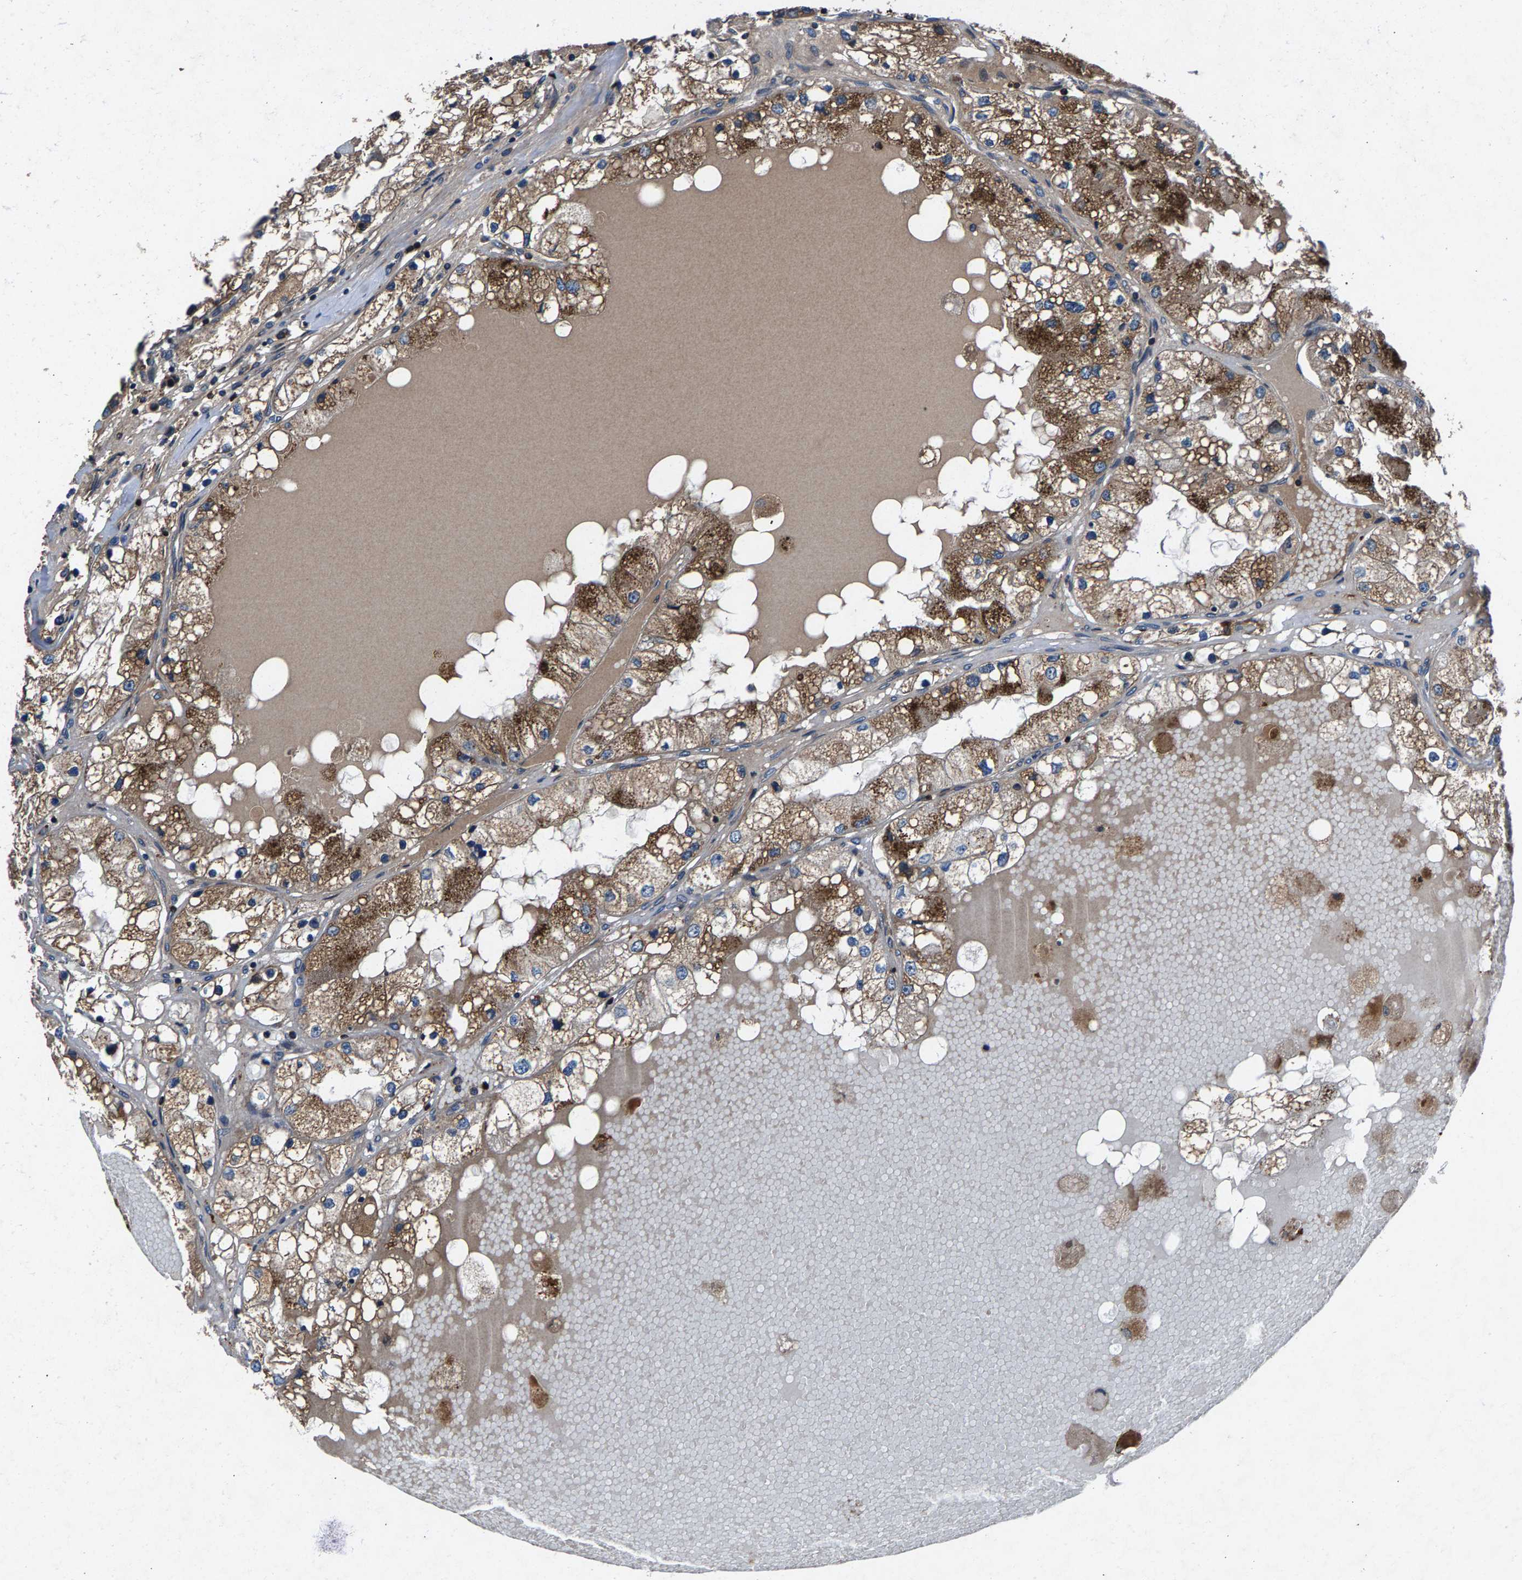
{"staining": {"intensity": "moderate", "quantity": ">75%", "location": "cytoplasmic/membranous"}, "tissue": "renal cancer", "cell_type": "Tumor cells", "image_type": "cancer", "snomed": [{"axis": "morphology", "description": "Adenocarcinoma, NOS"}, {"axis": "topography", "description": "Kidney"}], "caption": "The image demonstrates a brown stain indicating the presence of a protein in the cytoplasmic/membranous of tumor cells in renal cancer (adenocarcinoma). Using DAB (3,3'-diaminobenzidine) (brown) and hematoxylin (blue) stains, captured at high magnification using brightfield microscopy.", "gene": "LPCAT1", "patient": {"sex": "male", "age": 68}}